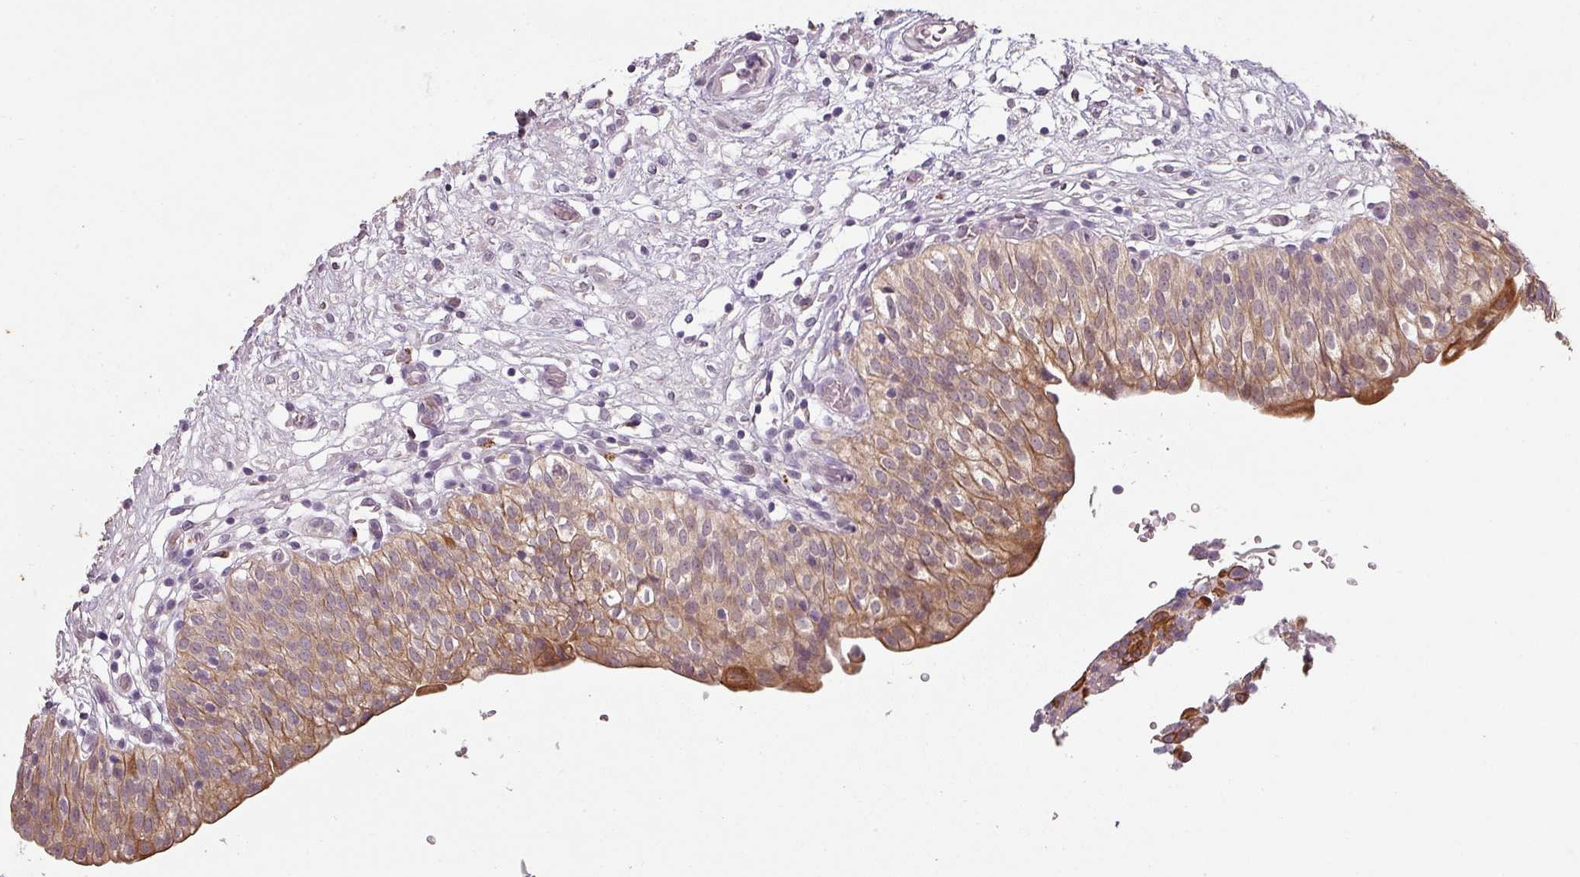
{"staining": {"intensity": "moderate", "quantity": ">75%", "location": "cytoplasmic/membranous"}, "tissue": "urinary bladder", "cell_type": "Urothelial cells", "image_type": "normal", "snomed": [{"axis": "morphology", "description": "Normal tissue, NOS"}, {"axis": "topography", "description": "Urinary bladder"}], "caption": "IHC (DAB) staining of benign urinary bladder reveals moderate cytoplasmic/membranous protein staining in approximately >75% of urothelial cells. (DAB (3,3'-diaminobenzidine) = brown stain, brightfield microscopy at high magnification).", "gene": "LYPLA1", "patient": {"sex": "male", "age": 55}}